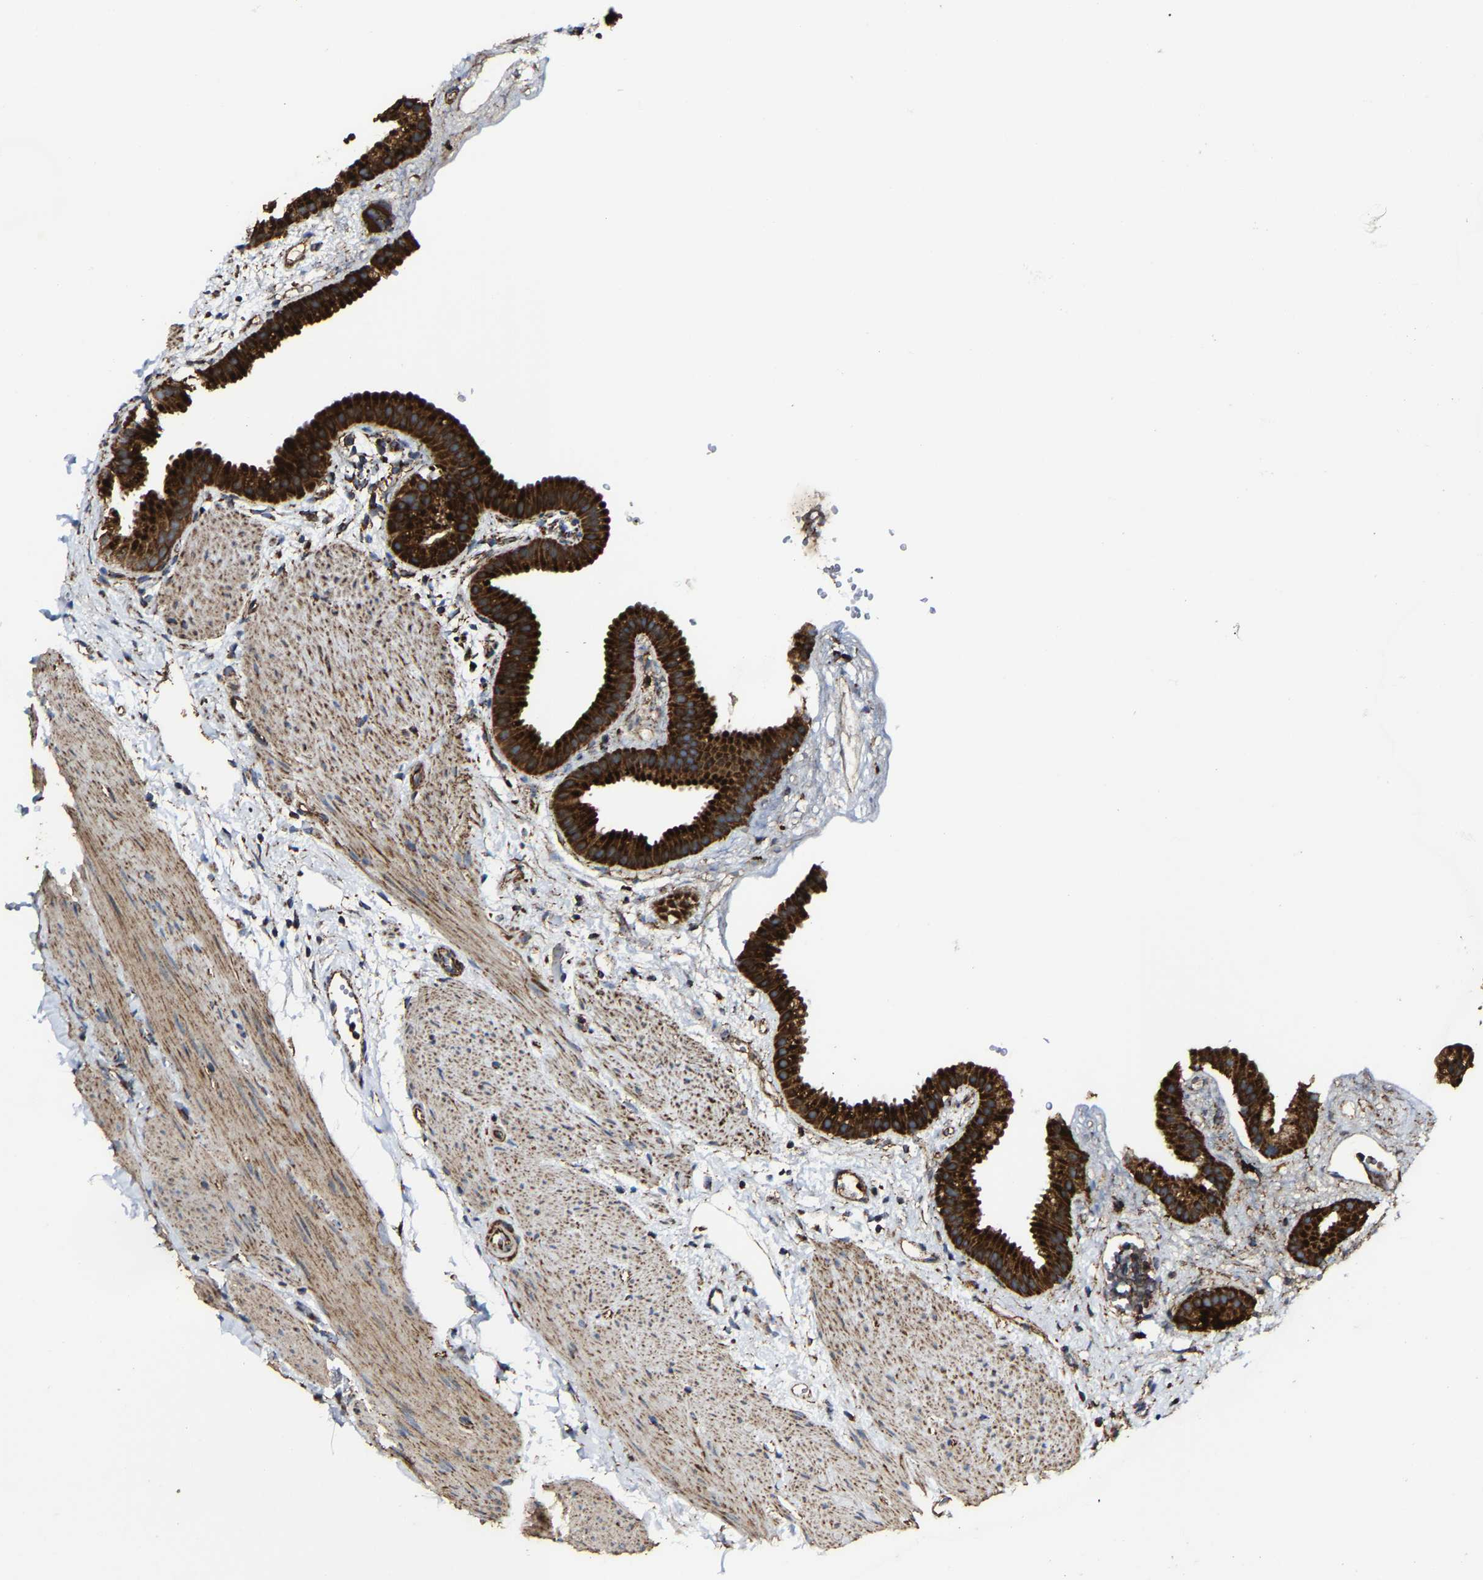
{"staining": {"intensity": "strong", "quantity": ">75%", "location": "cytoplasmic/membranous"}, "tissue": "gallbladder", "cell_type": "Glandular cells", "image_type": "normal", "snomed": [{"axis": "morphology", "description": "Normal tissue, NOS"}, {"axis": "topography", "description": "Gallbladder"}], "caption": "An image showing strong cytoplasmic/membranous positivity in about >75% of glandular cells in normal gallbladder, as visualized by brown immunohistochemical staining.", "gene": "NDUFV3", "patient": {"sex": "female", "age": 64}}